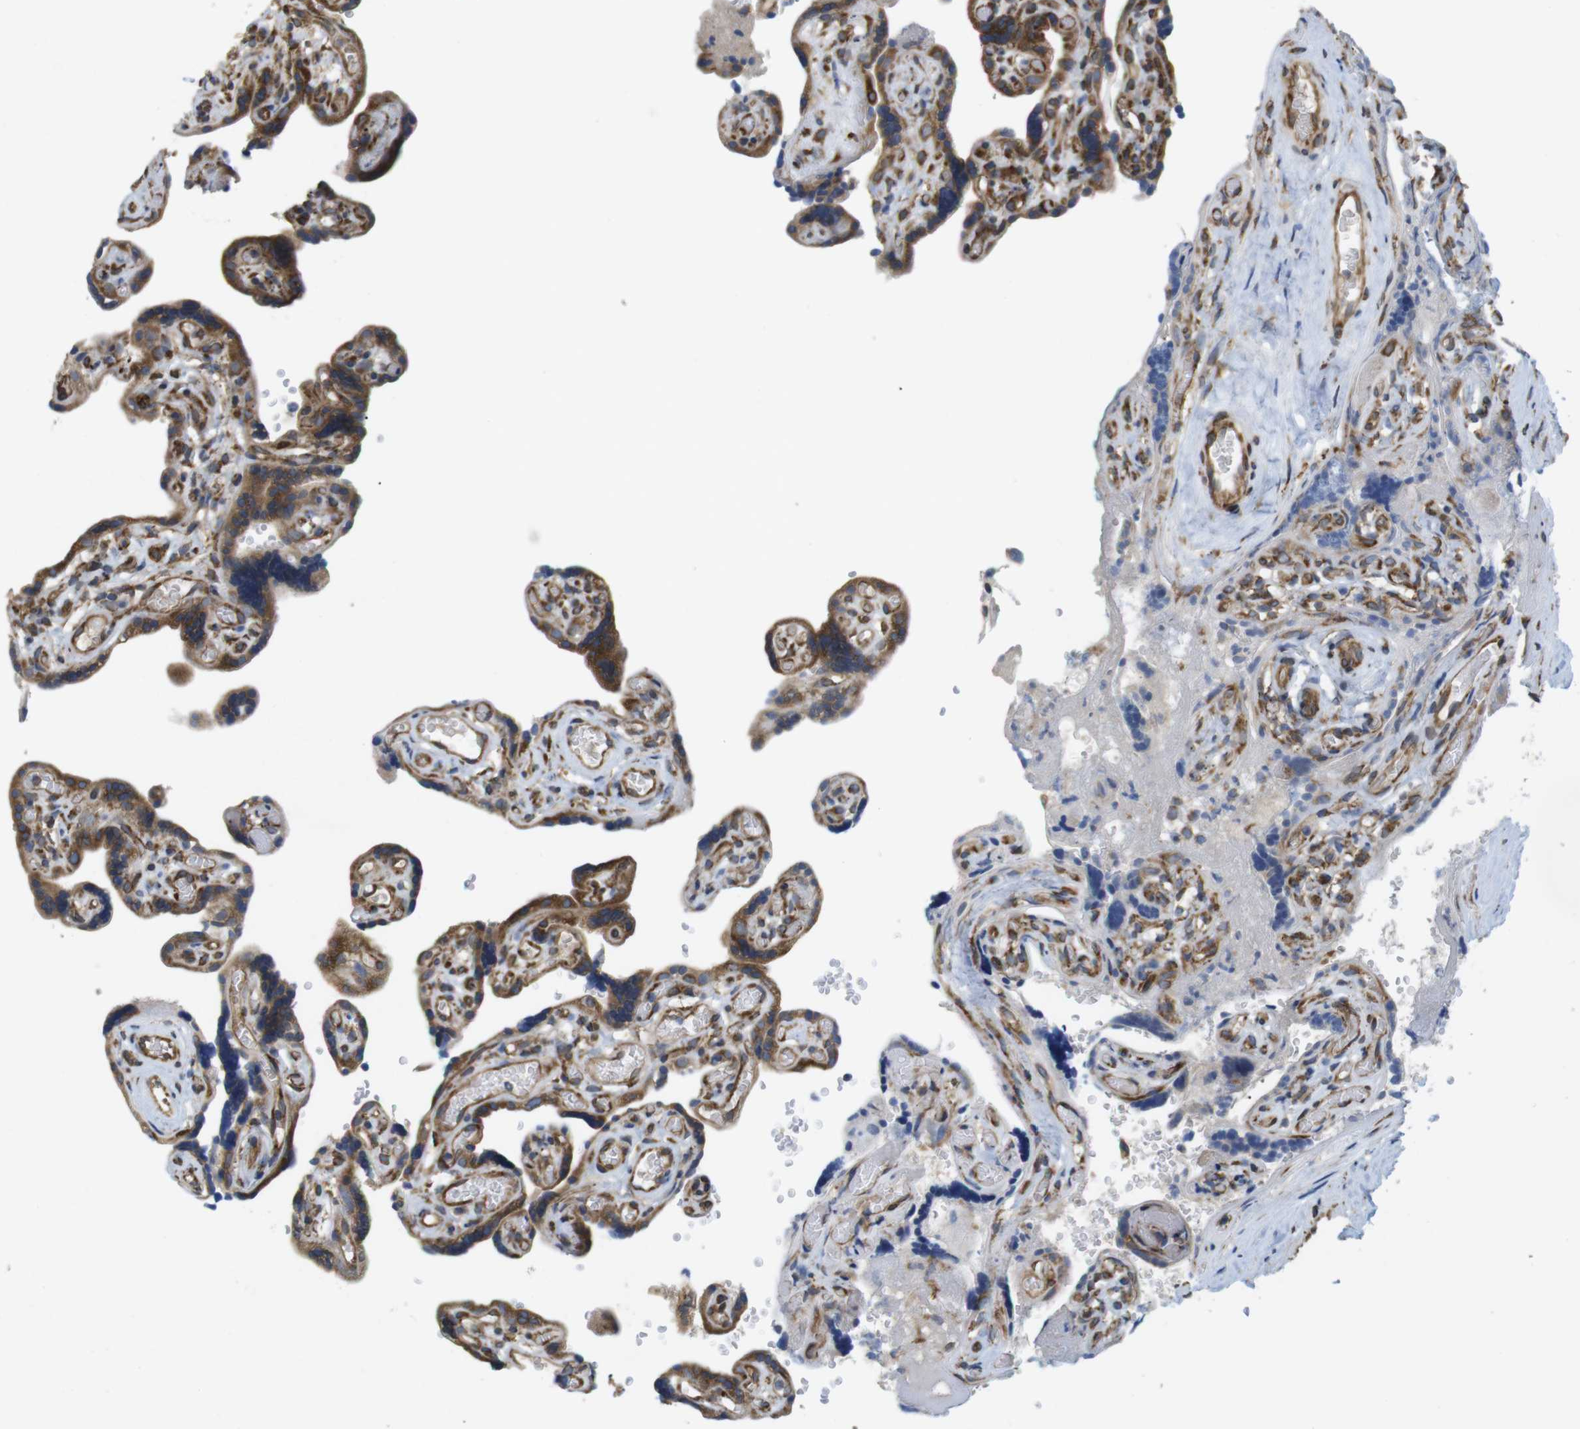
{"staining": {"intensity": "moderate", "quantity": ">75%", "location": "cytoplasmic/membranous"}, "tissue": "placenta", "cell_type": "Trophoblastic cells", "image_type": "normal", "snomed": [{"axis": "morphology", "description": "Normal tissue, NOS"}, {"axis": "topography", "description": "Placenta"}], "caption": "Human placenta stained with a brown dye shows moderate cytoplasmic/membranous positive positivity in about >75% of trophoblastic cells.", "gene": "PCNX2", "patient": {"sex": "female", "age": 30}}